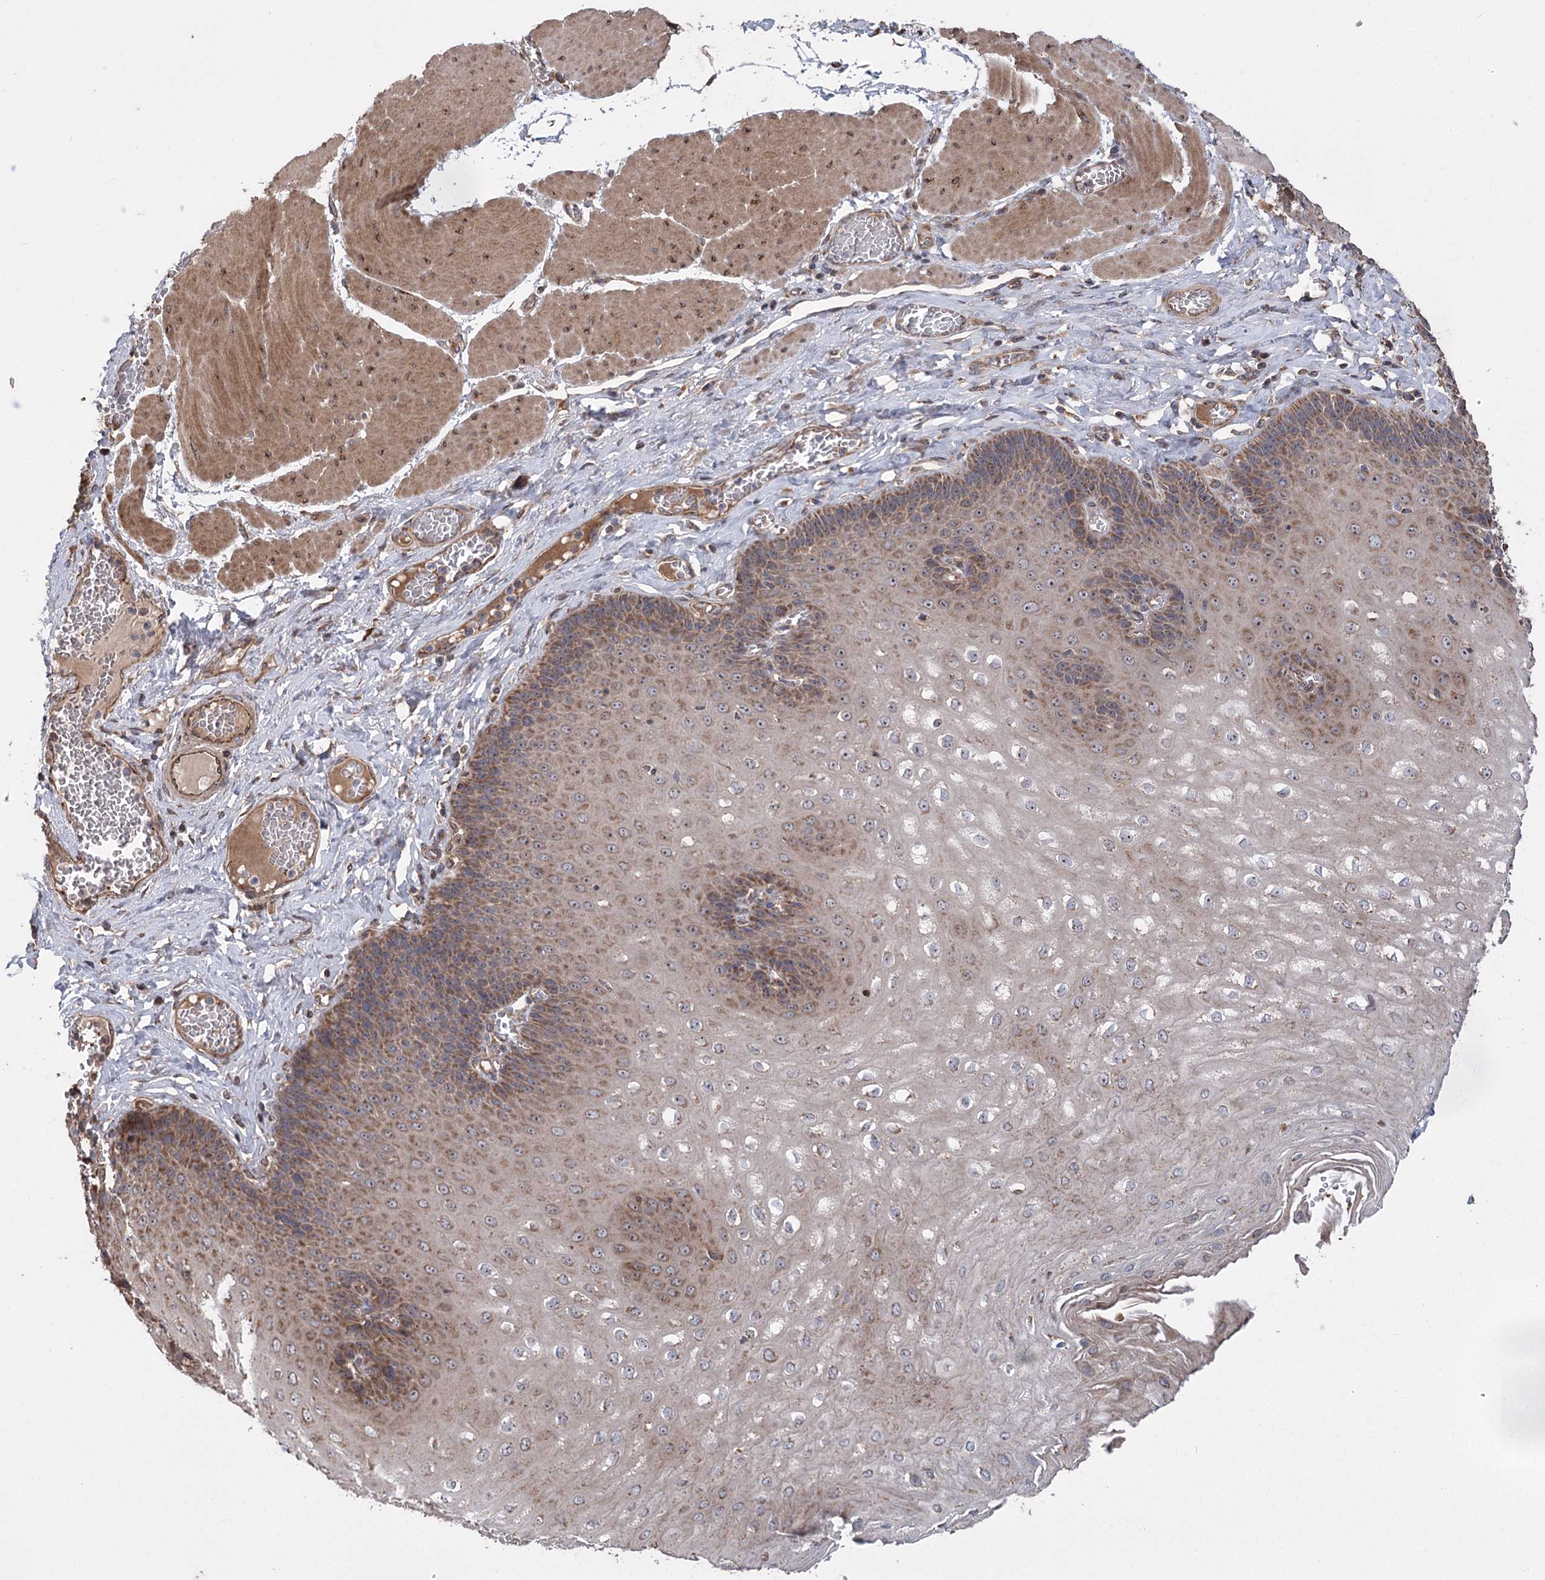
{"staining": {"intensity": "moderate", "quantity": ">75%", "location": "cytoplasmic/membranous"}, "tissue": "esophagus", "cell_type": "Squamous epithelial cells", "image_type": "normal", "snomed": [{"axis": "morphology", "description": "Normal tissue, NOS"}, {"axis": "topography", "description": "Esophagus"}], "caption": "IHC micrograph of normal human esophagus stained for a protein (brown), which exhibits medium levels of moderate cytoplasmic/membranous expression in about >75% of squamous epithelial cells.", "gene": "RWDD4", "patient": {"sex": "male", "age": 60}}